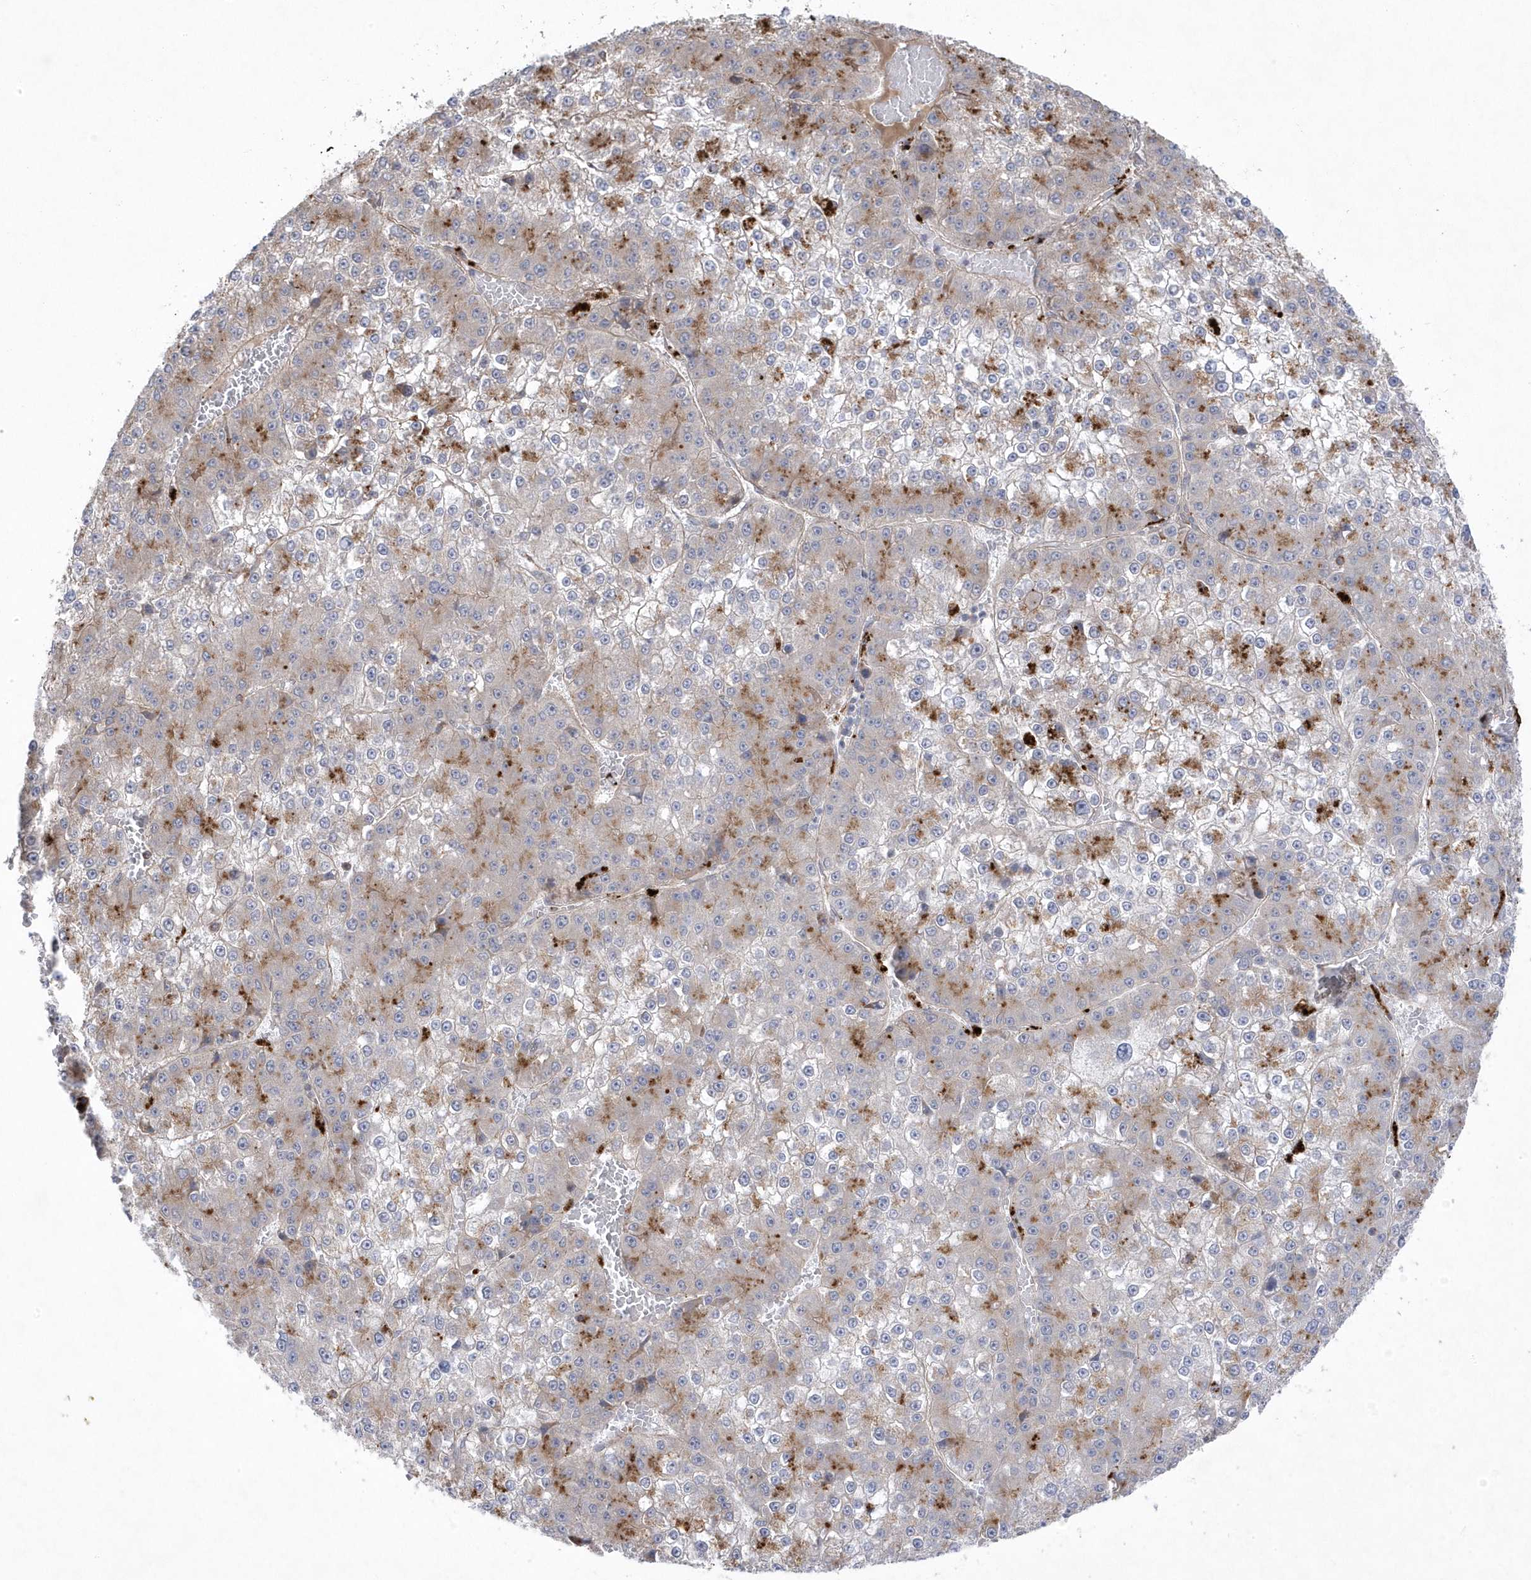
{"staining": {"intensity": "moderate", "quantity": "25%-75%", "location": "cytoplasmic/membranous"}, "tissue": "liver cancer", "cell_type": "Tumor cells", "image_type": "cancer", "snomed": [{"axis": "morphology", "description": "Carcinoma, Hepatocellular, NOS"}, {"axis": "topography", "description": "Liver"}], "caption": "Tumor cells show medium levels of moderate cytoplasmic/membranous positivity in approximately 25%-75% of cells in human liver cancer.", "gene": "ANAPC1", "patient": {"sex": "female", "age": 73}}